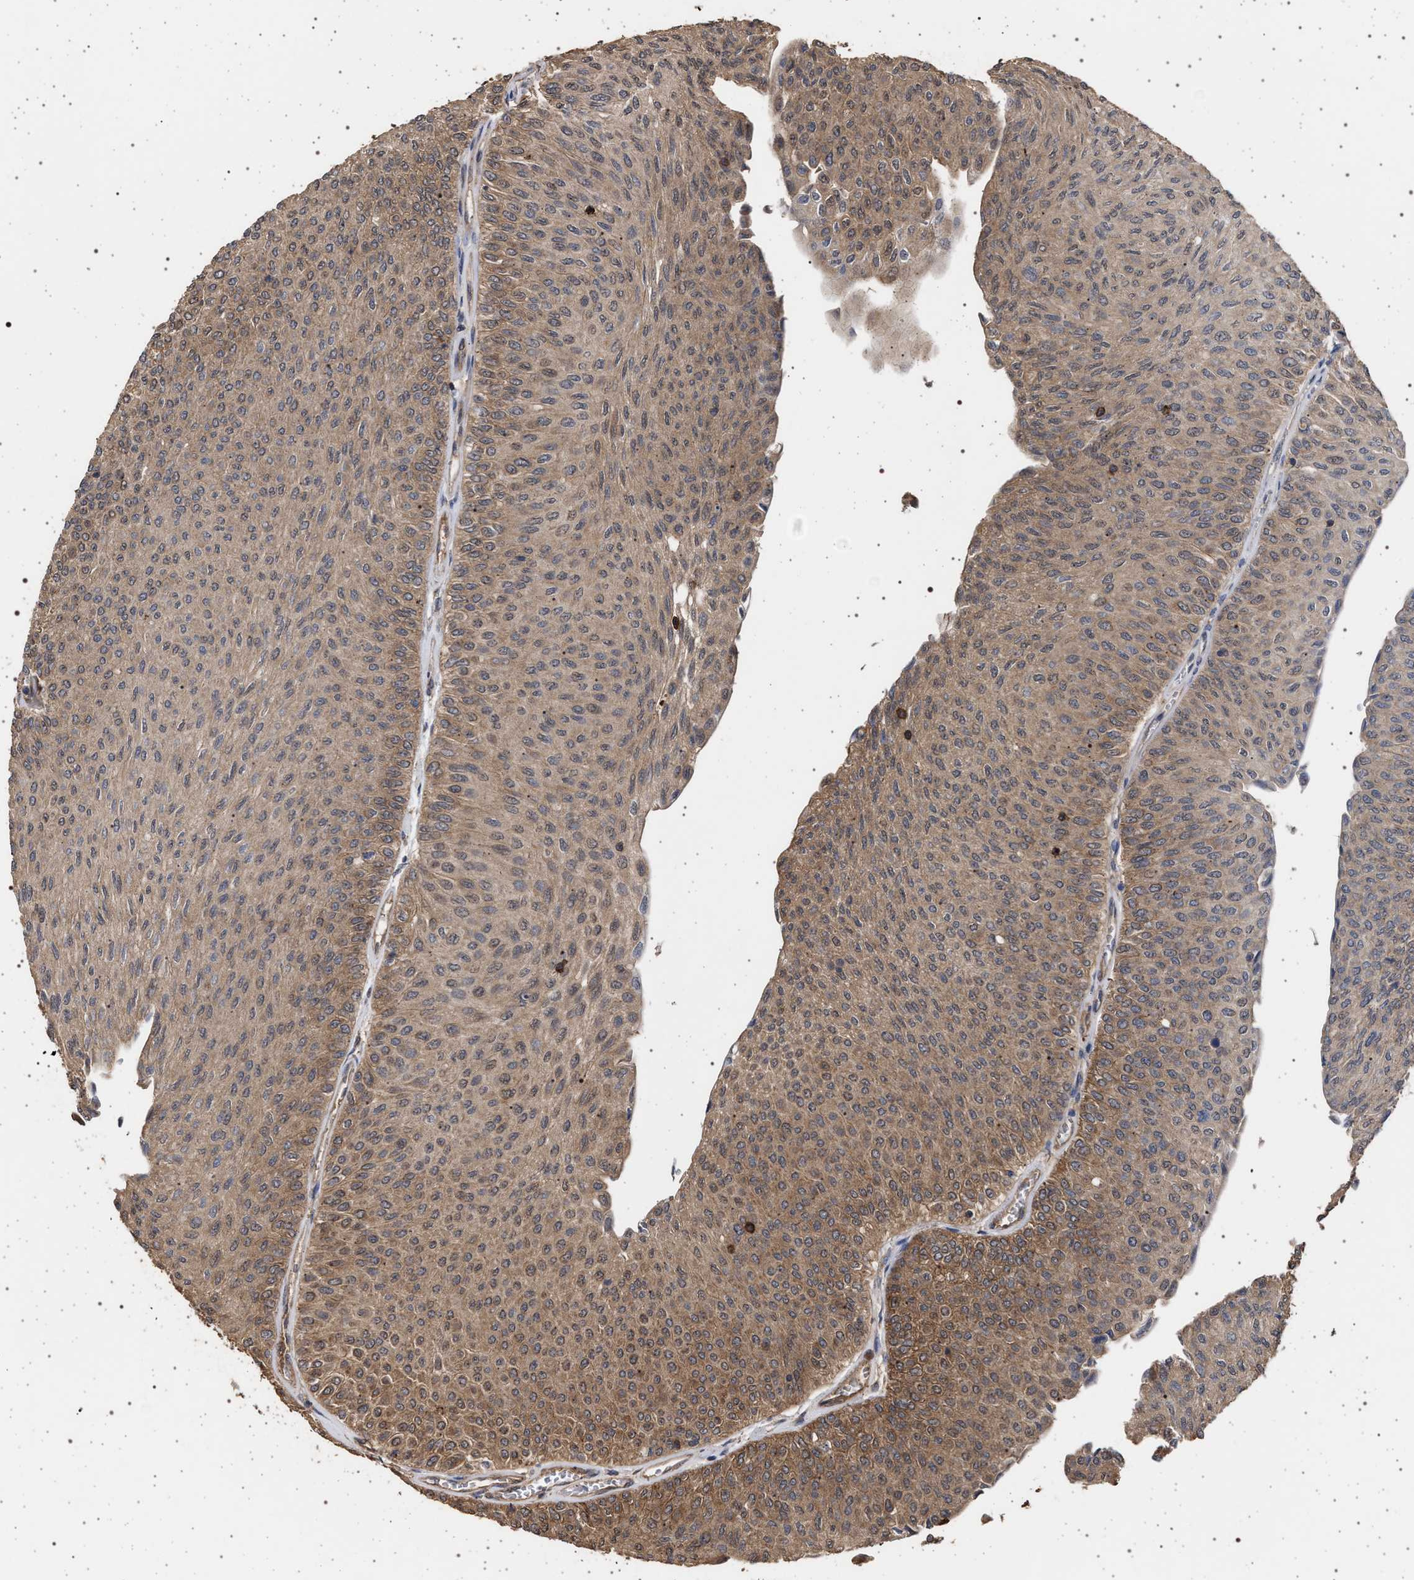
{"staining": {"intensity": "moderate", "quantity": ">75%", "location": "cytoplasmic/membranous"}, "tissue": "urothelial cancer", "cell_type": "Tumor cells", "image_type": "cancer", "snomed": [{"axis": "morphology", "description": "Urothelial carcinoma, Low grade"}, {"axis": "topography", "description": "Urinary bladder"}], "caption": "This is an image of immunohistochemistry (IHC) staining of urothelial carcinoma (low-grade), which shows moderate positivity in the cytoplasmic/membranous of tumor cells.", "gene": "IFT20", "patient": {"sex": "male", "age": 78}}